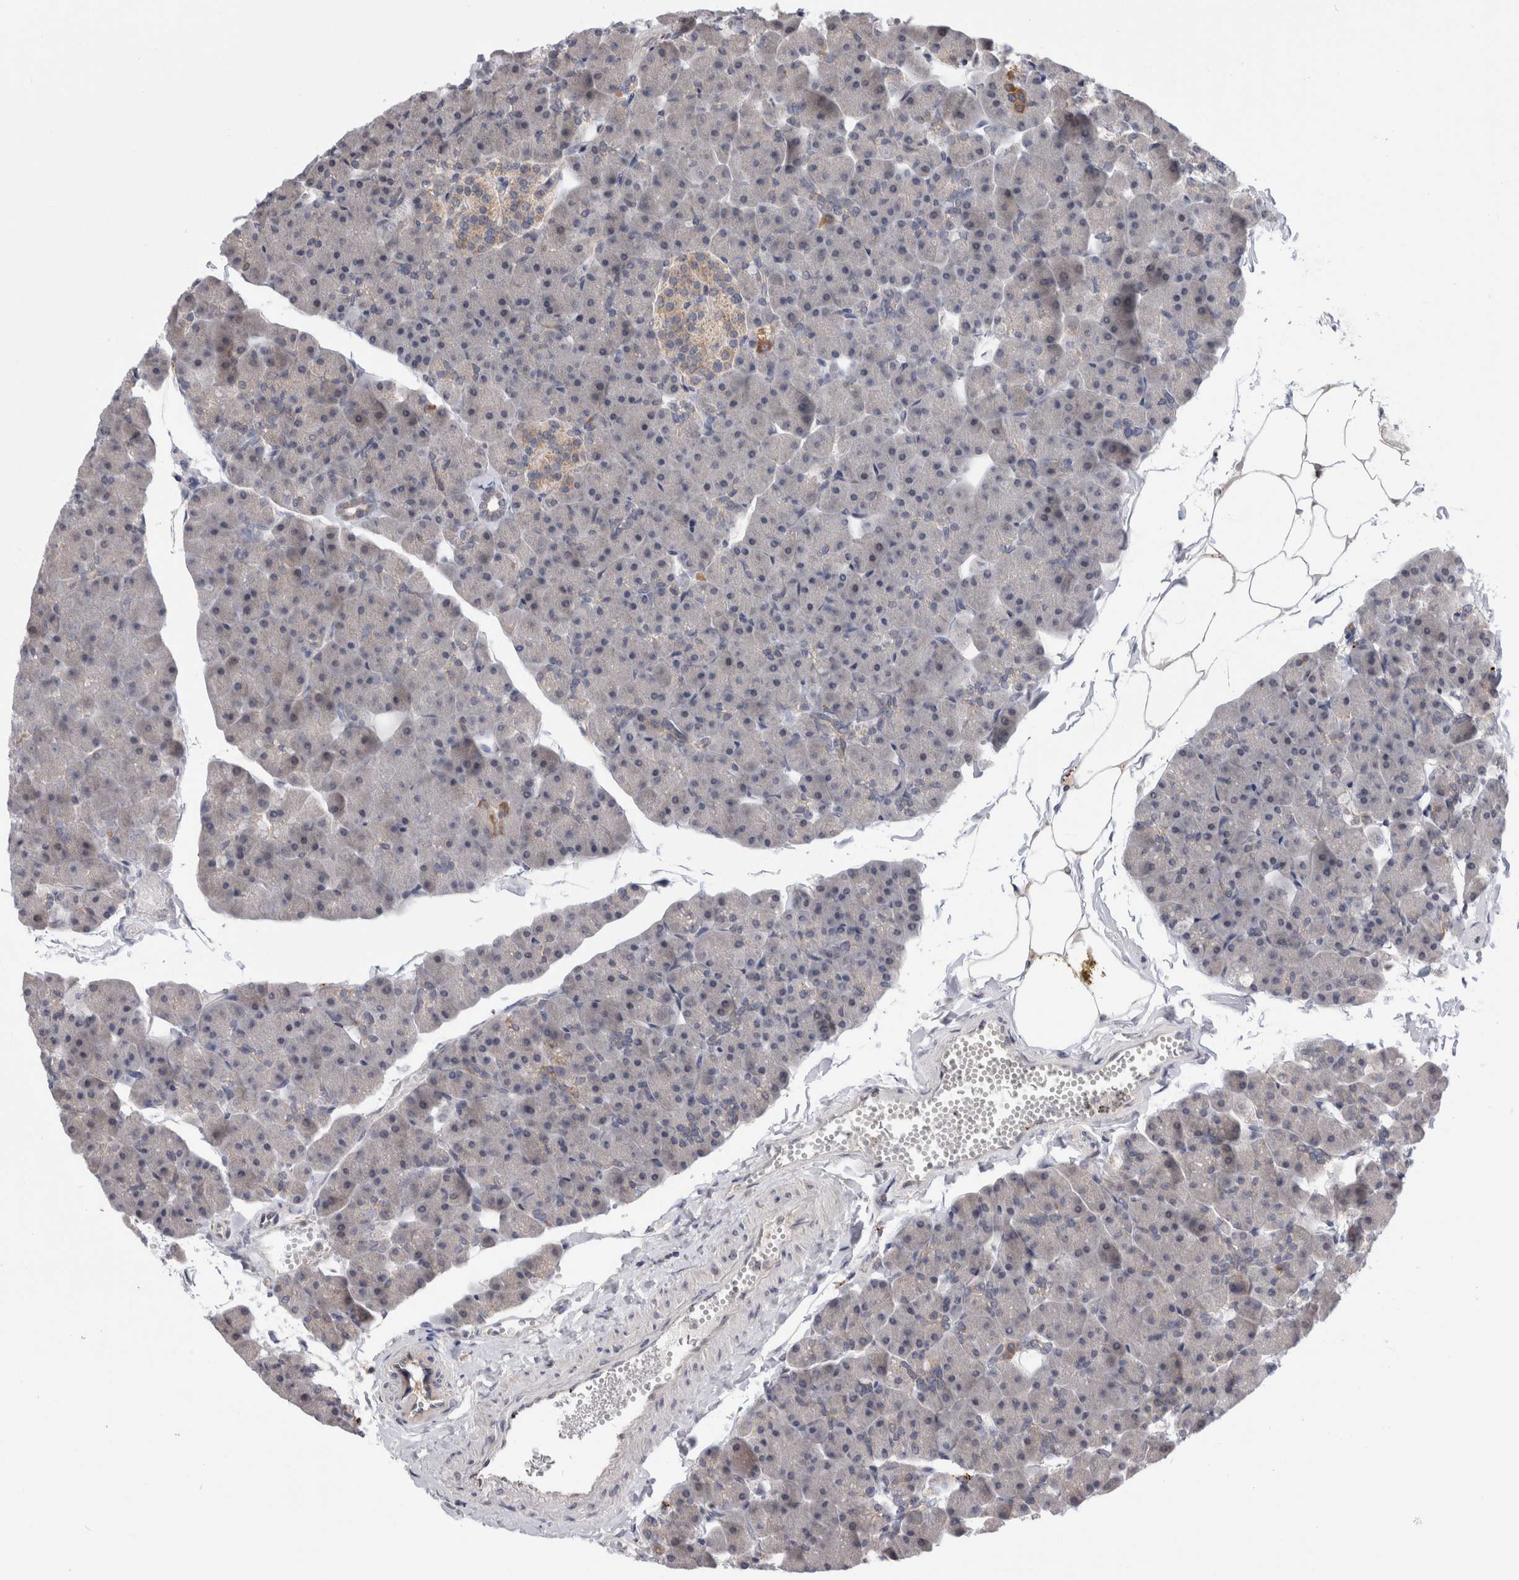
{"staining": {"intensity": "moderate", "quantity": "<25%", "location": "cytoplasmic/membranous"}, "tissue": "pancreas", "cell_type": "Exocrine glandular cells", "image_type": "normal", "snomed": [{"axis": "morphology", "description": "Normal tissue, NOS"}, {"axis": "topography", "description": "Pancreas"}], "caption": "Immunohistochemistry (IHC) of unremarkable pancreas shows low levels of moderate cytoplasmic/membranous expression in approximately <25% of exocrine glandular cells.", "gene": "MRPL37", "patient": {"sex": "male", "age": 35}}